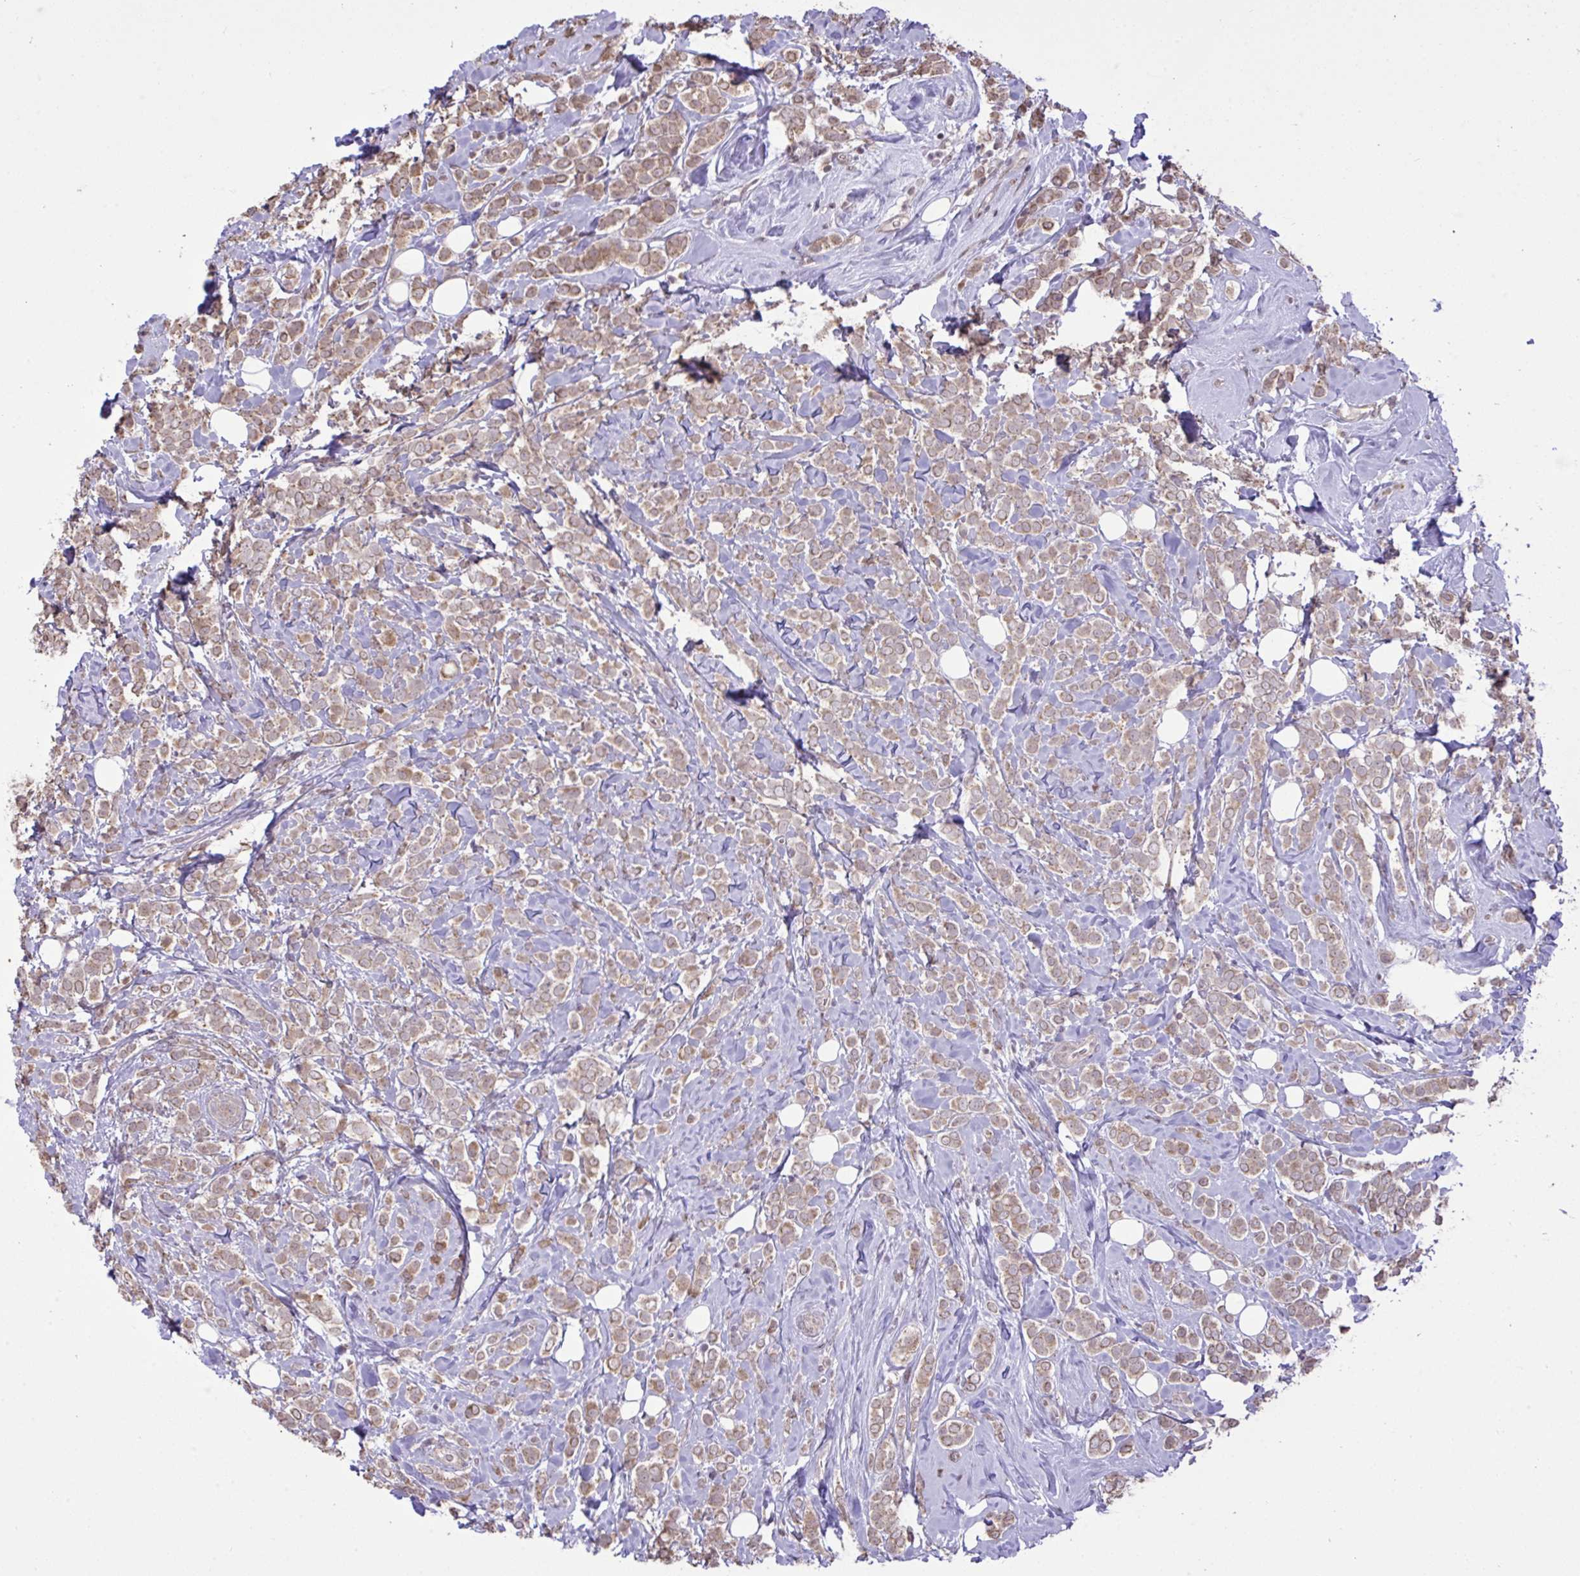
{"staining": {"intensity": "moderate", "quantity": ">75%", "location": "cytoplasmic/membranous"}, "tissue": "breast cancer", "cell_type": "Tumor cells", "image_type": "cancer", "snomed": [{"axis": "morphology", "description": "Lobular carcinoma"}, {"axis": "topography", "description": "Breast"}], "caption": "Tumor cells reveal medium levels of moderate cytoplasmic/membranous positivity in approximately >75% of cells in human breast cancer.", "gene": "CYP20A1", "patient": {"sex": "female", "age": 49}}